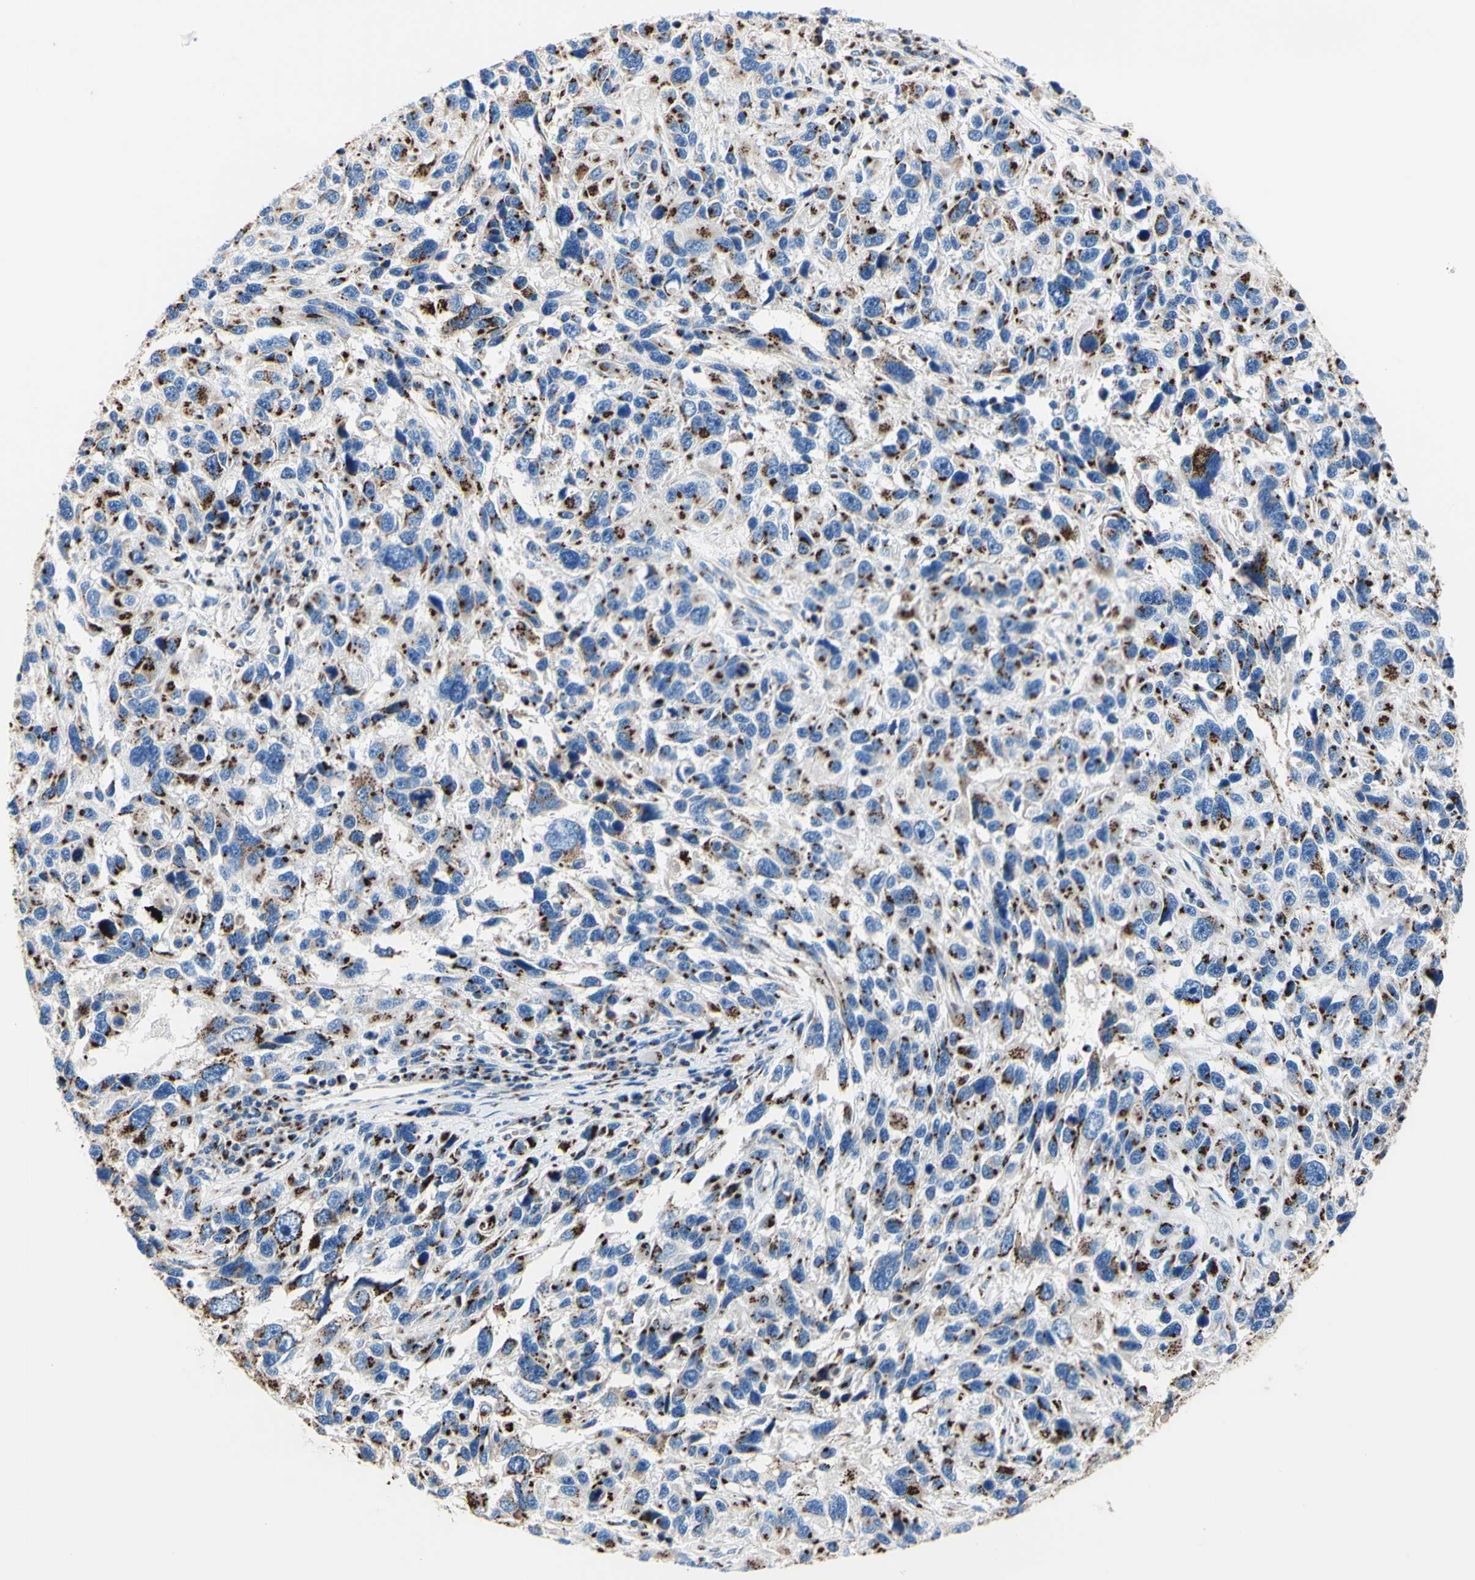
{"staining": {"intensity": "moderate", "quantity": "25%-75%", "location": "cytoplasmic/membranous"}, "tissue": "melanoma", "cell_type": "Tumor cells", "image_type": "cancer", "snomed": [{"axis": "morphology", "description": "Malignant melanoma, NOS"}, {"axis": "topography", "description": "Skin"}], "caption": "Brown immunohistochemical staining in human melanoma demonstrates moderate cytoplasmic/membranous expression in approximately 25%-75% of tumor cells.", "gene": "GALNT2", "patient": {"sex": "male", "age": 53}}